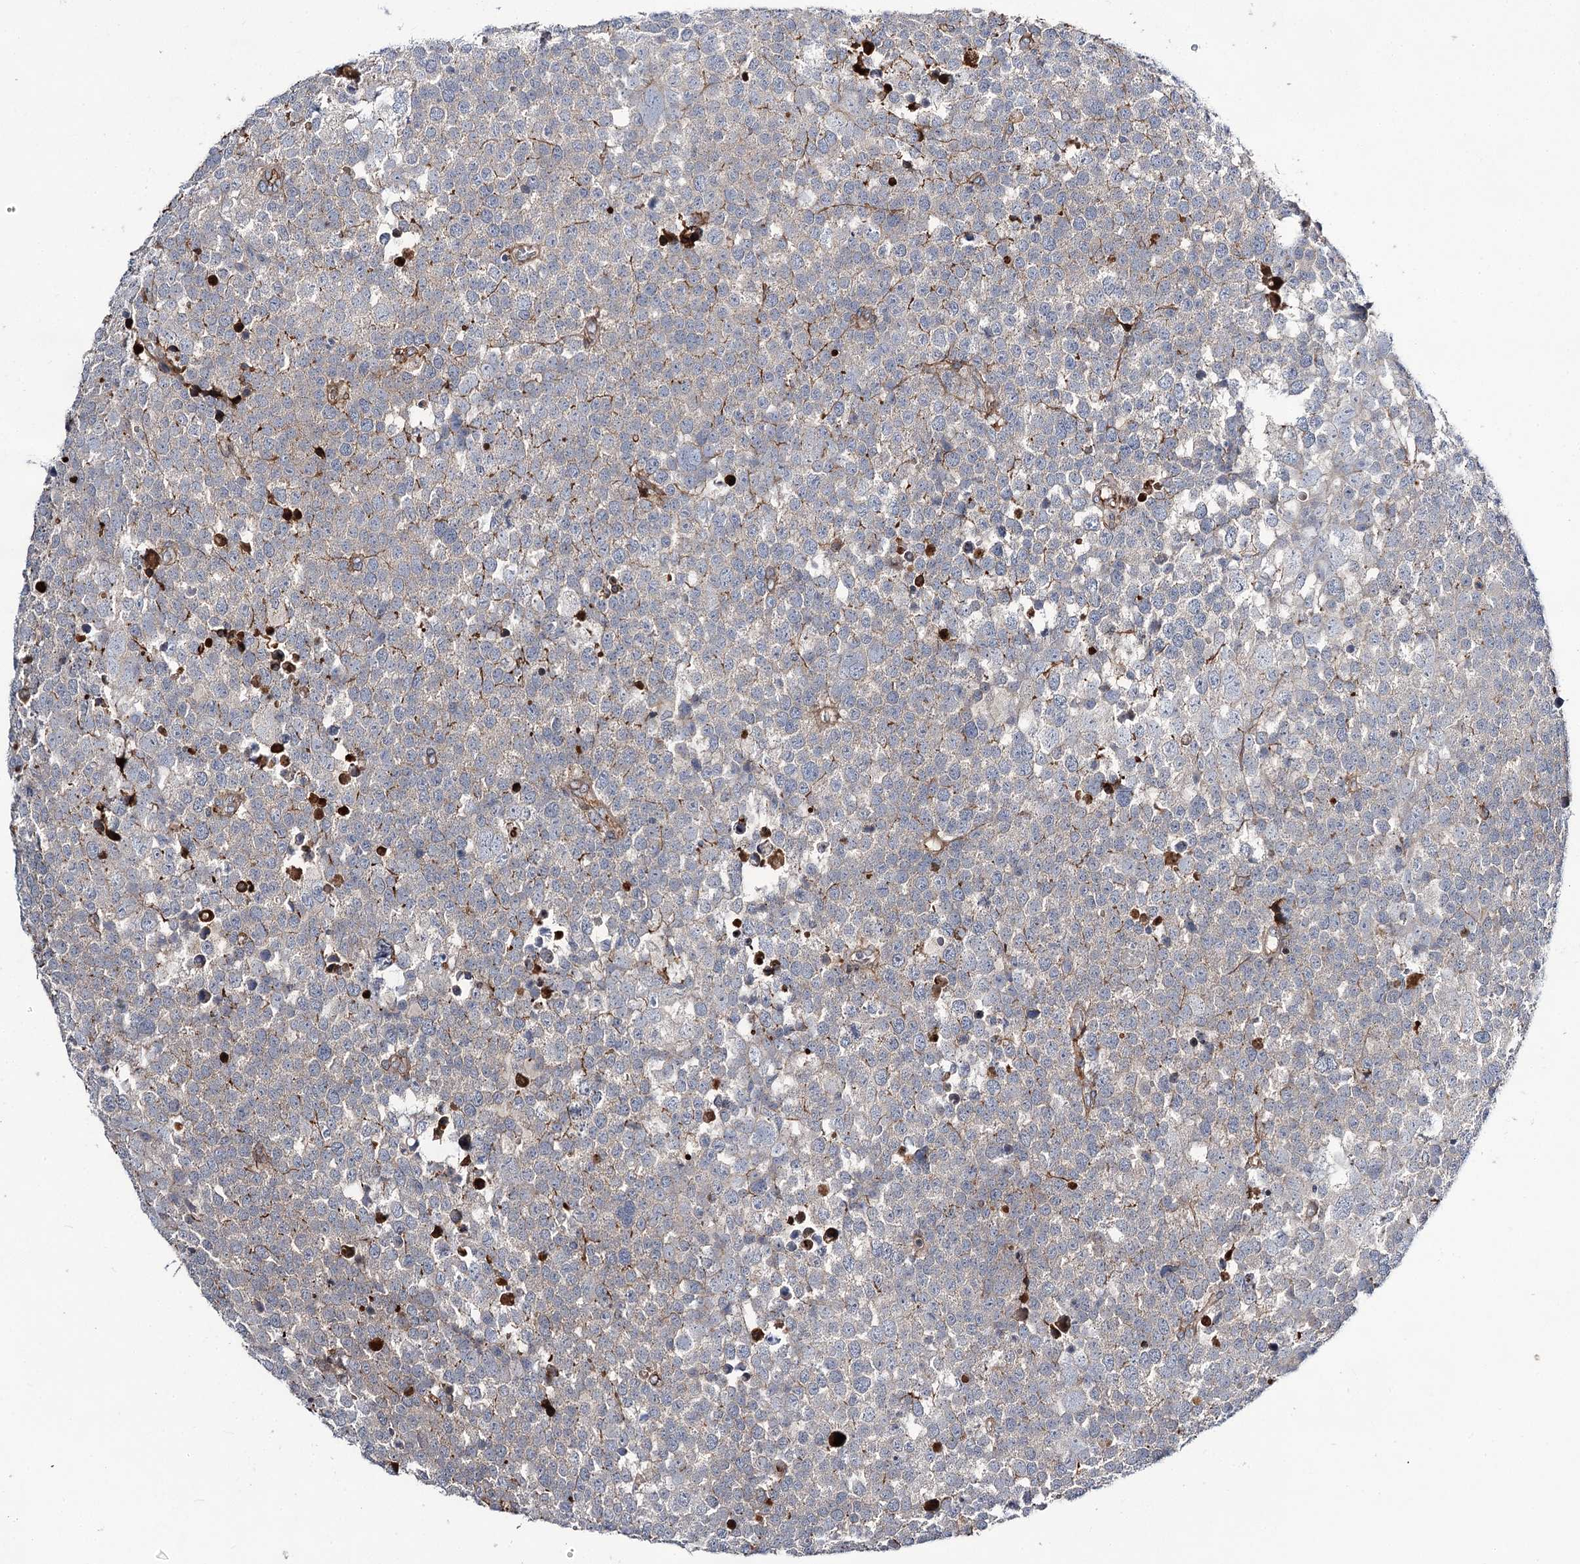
{"staining": {"intensity": "negative", "quantity": "none", "location": "none"}, "tissue": "testis cancer", "cell_type": "Tumor cells", "image_type": "cancer", "snomed": [{"axis": "morphology", "description": "Seminoma, NOS"}, {"axis": "topography", "description": "Testis"}], "caption": "Tumor cells show no significant expression in seminoma (testis).", "gene": "ITFG2", "patient": {"sex": "male", "age": 71}}